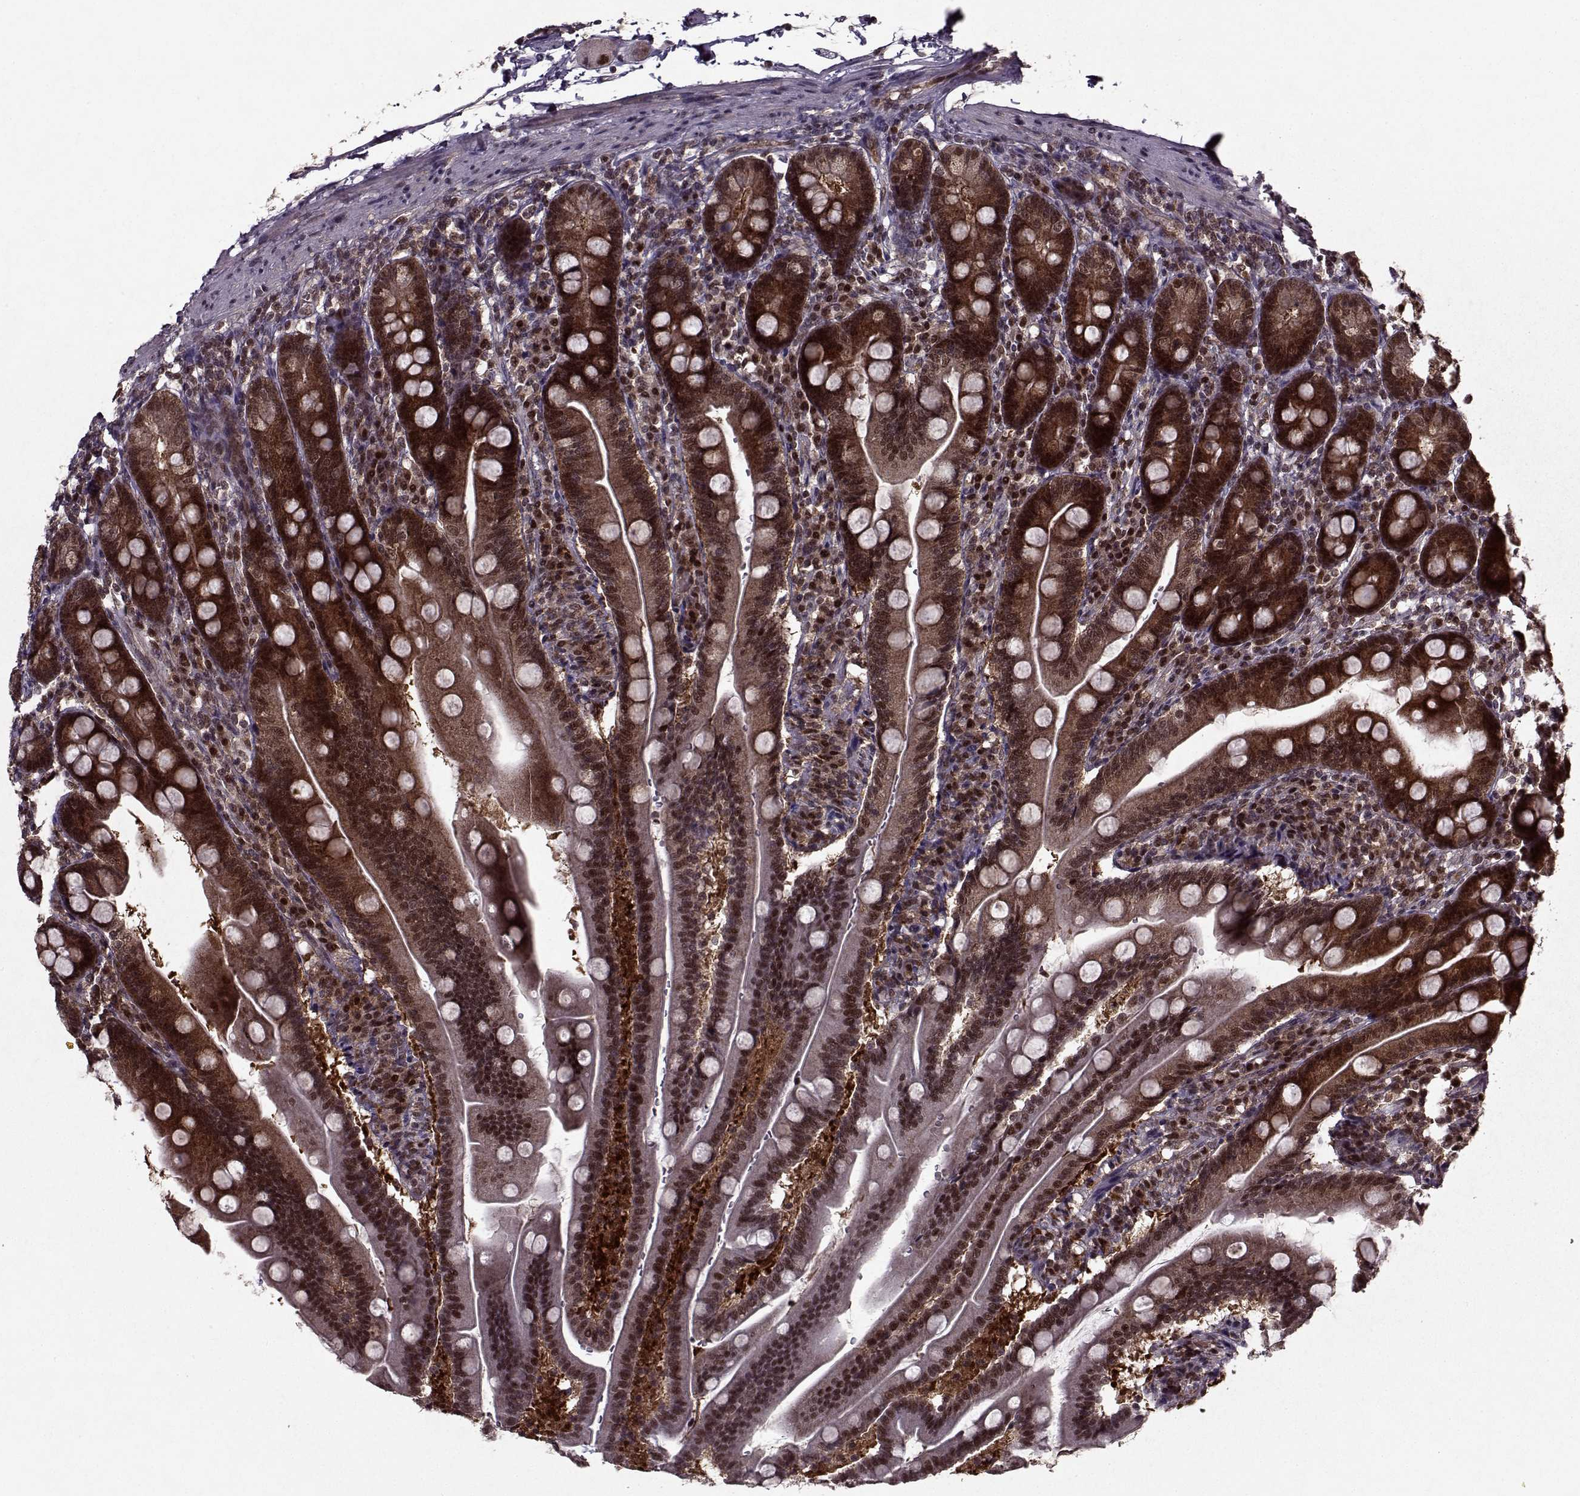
{"staining": {"intensity": "moderate", "quantity": ">75%", "location": "cytoplasmic/membranous,nuclear"}, "tissue": "duodenum", "cell_type": "Glandular cells", "image_type": "normal", "snomed": [{"axis": "morphology", "description": "Normal tissue, NOS"}, {"axis": "topography", "description": "Duodenum"}], "caption": "DAB immunohistochemical staining of normal duodenum displays moderate cytoplasmic/membranous,nuclear protein expression in approximately >75% of glandular cells.", "gene": "PSMA7", "patient": {"sex": "female", "age": 67}}